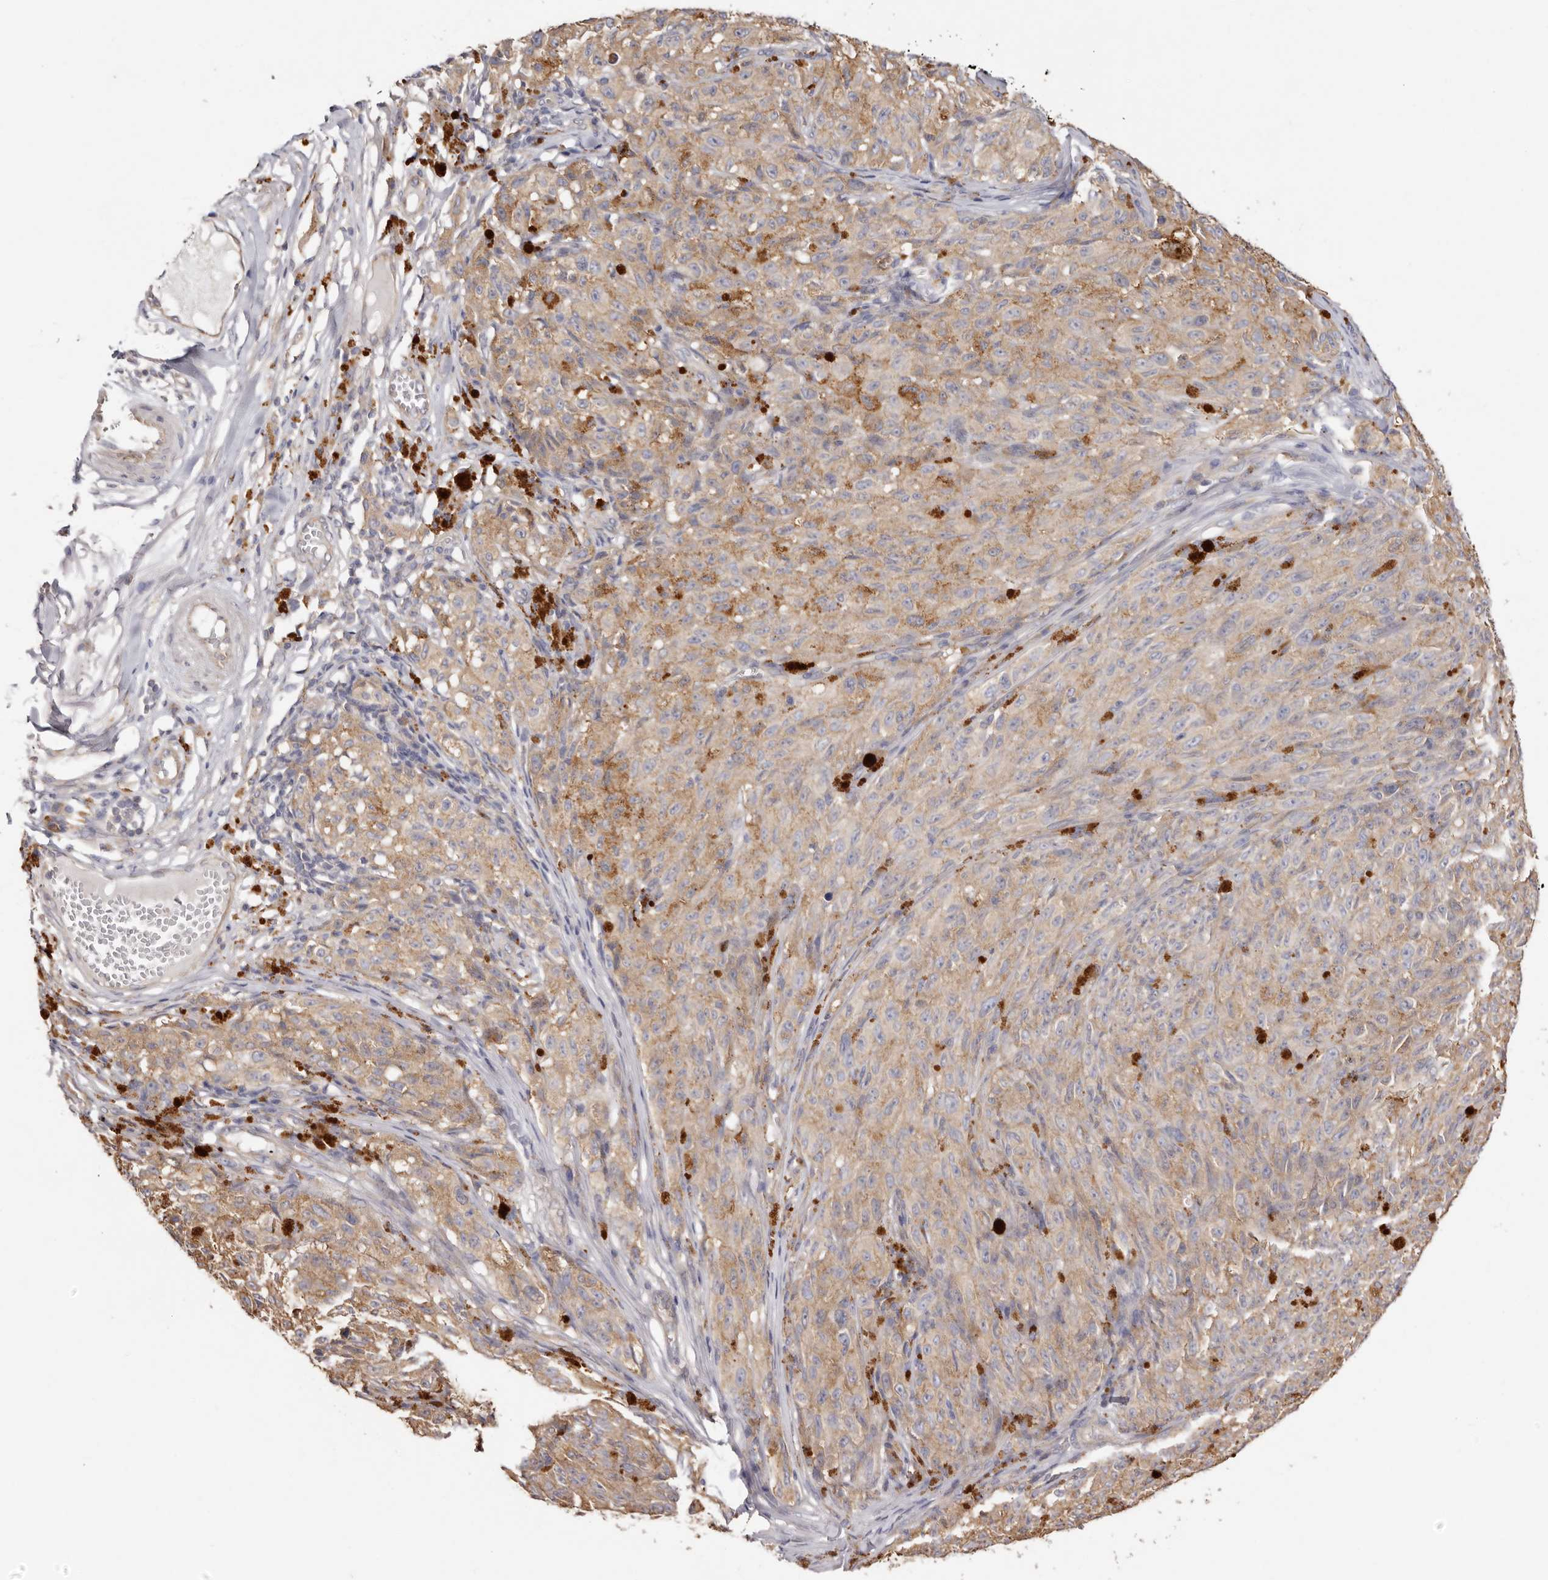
{"staining": {"intensity": "weak", "quantity": ">75%", "location": "cytoplasmic/membranous"}, "tissue": "melanoma", "cell_type": "Tumor cells", "image_type": "cancer", "snomed": [{"axis": "morphology", "description": "Malignant melanoma, NOS"}, {"axis": "topography", "description": "Skin"}], "caption": "Protein staining displays weak cytoplasmic/membranous staining in approximately >75% of tumor cells in melanoma.", "gene": "FAM167B", "patient": {"sex": "female", "age": 82}}